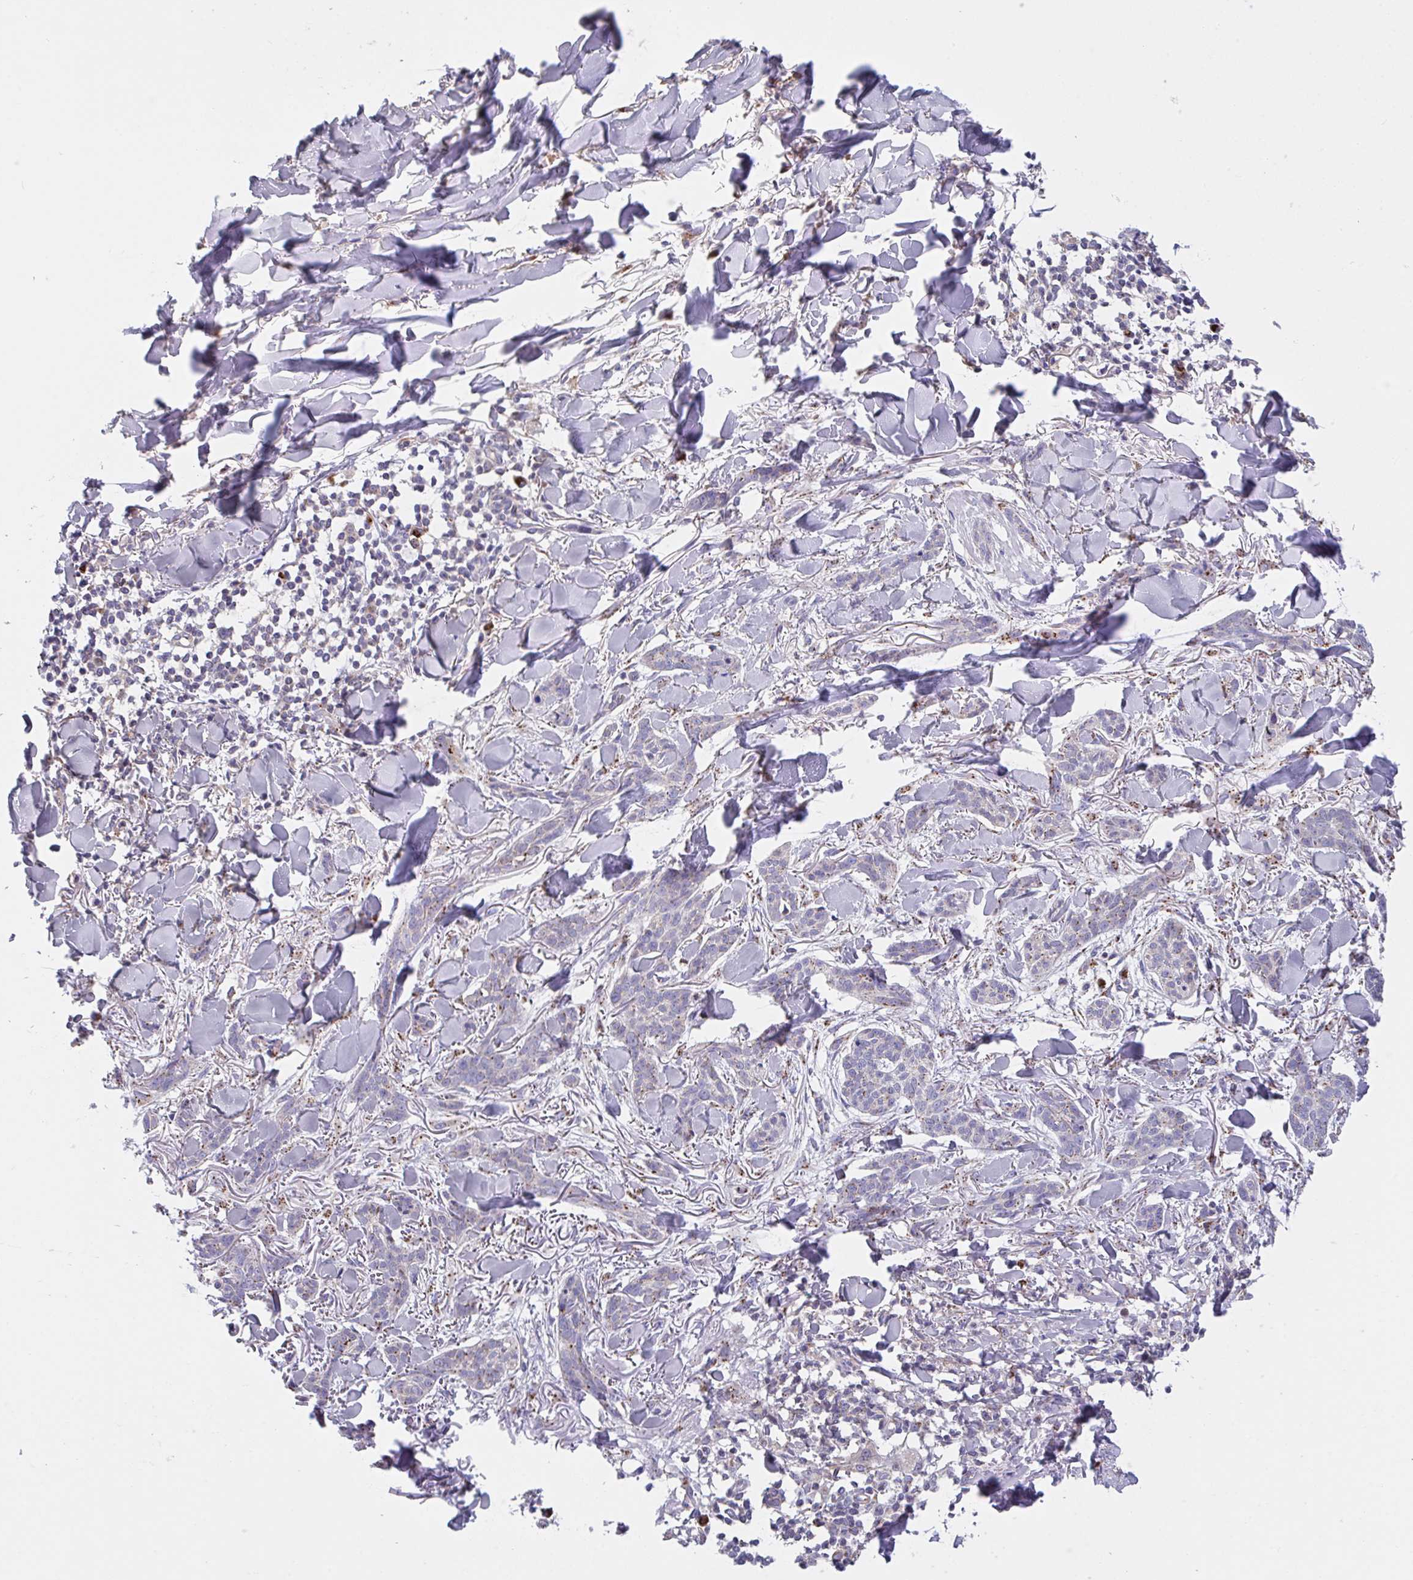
{"staining": {"intensity": "weak", "quantity": "25%-75%", "location": "cytoplasmic/membranous"}, "tissue": "skin cancer", "cell_type": "Tumor cells", "image_type": "cancer", "snomed": [{"axis": "morphology", "description": "Basal cell carcinoma"}, {"axis": "topography", "description": "Skin"}], "caption": "Skin basal cell carcinoma tissue shows weak cytoplasmic/membranous positivity in approximately 25%-75% of tumor cells", "gene": "PROSER3", "patient": {"sex": "male", "age": 52}}